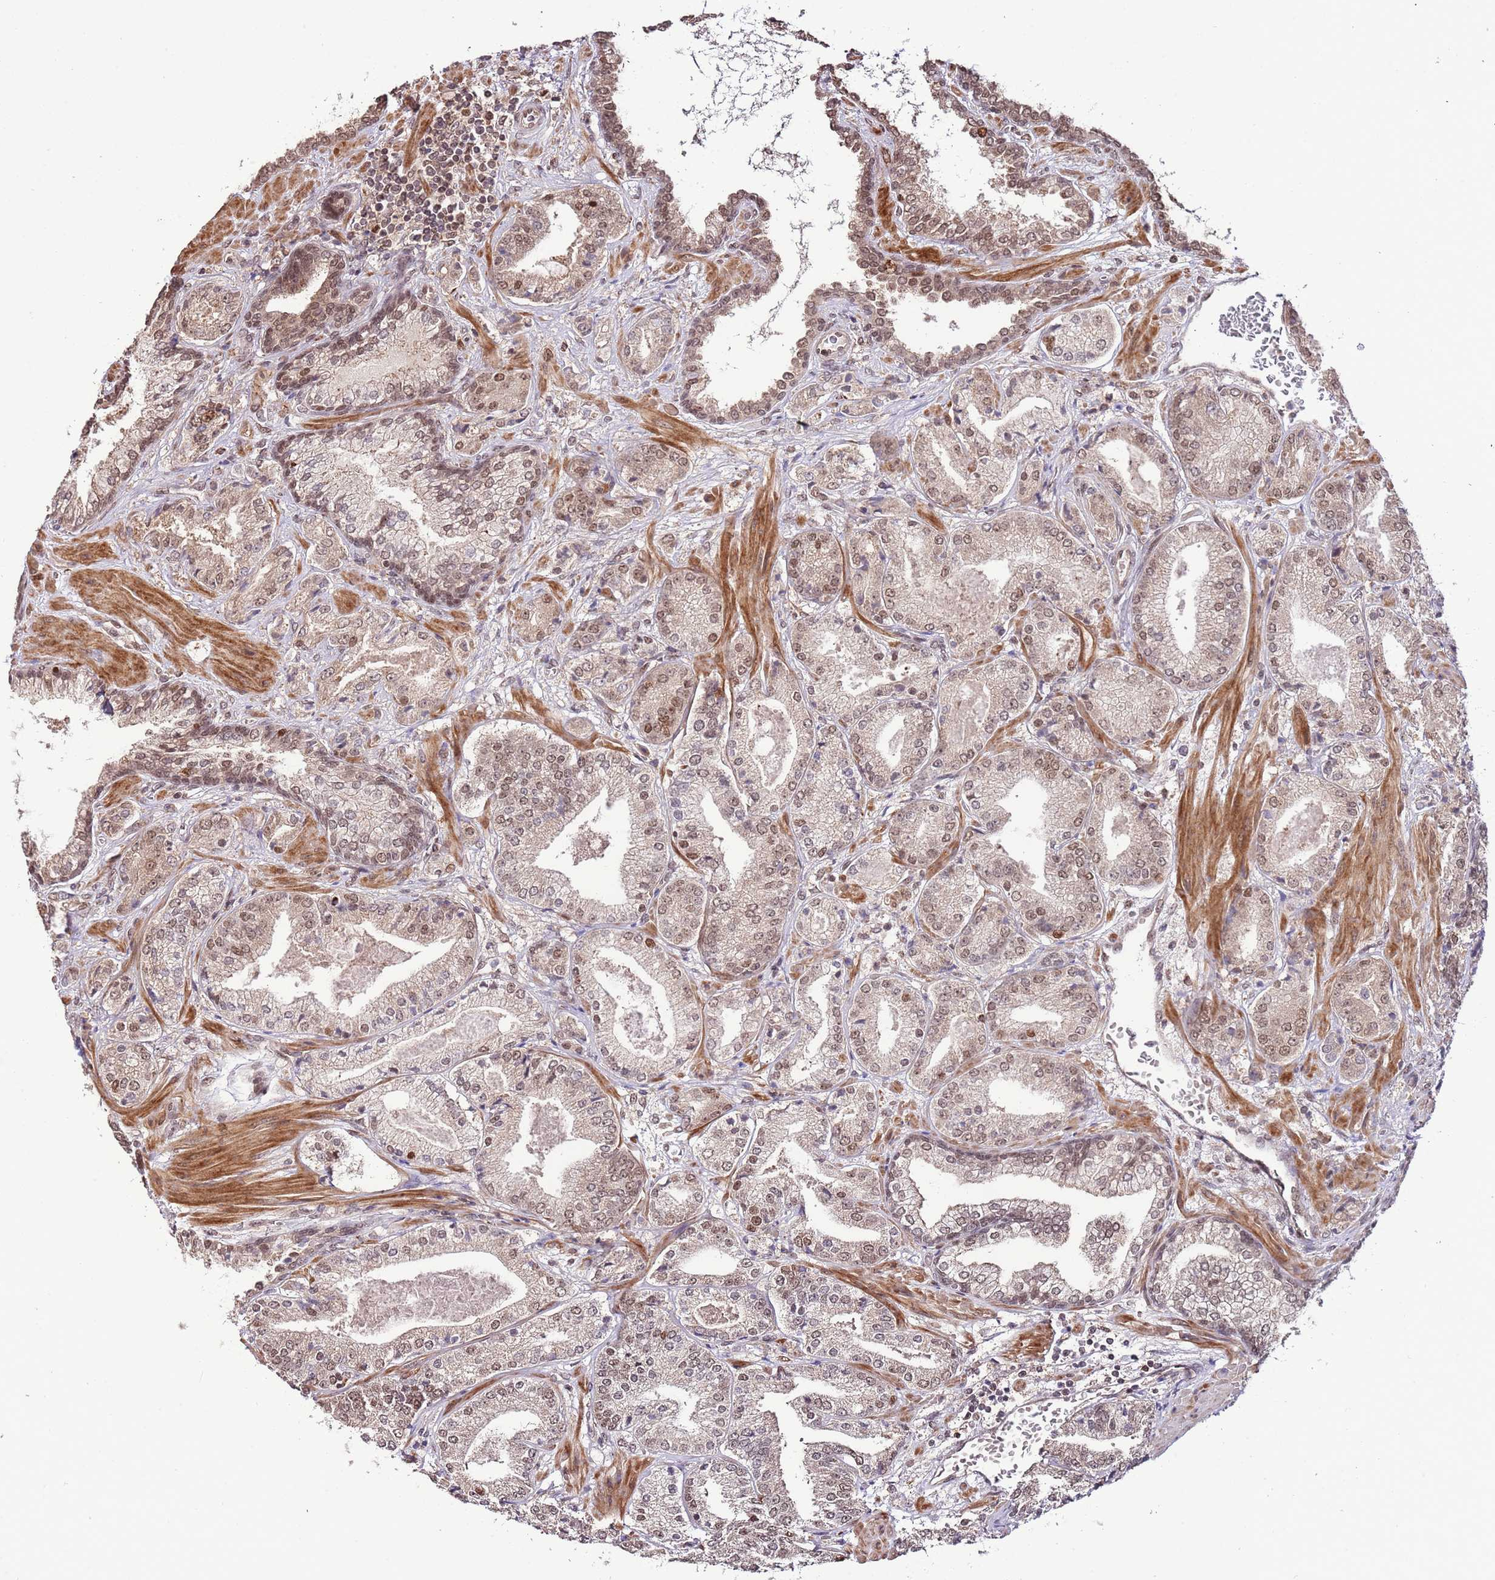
{"staining": {"intensity": "weak", "quantity": ">75%", "location": "cytoplasmic/membranous,nuclear"}, "tissue": "prostate cancer", "cell_type": "Tumor cells", "image_type": "cancer", "snomed": [{"axis": "morphology", "description": "Adenocarcinoma, High grade"}, {"axis": "topography", "description": "Prostate"}], "caption": "Protein expression analysis of human prostate cancer reveals weak cytoplasmic/membranous and nuclear staining in approximately >75% of tumor cells.", "gene": "RIF1", "patient": {"sex": "male", "age": 63}}